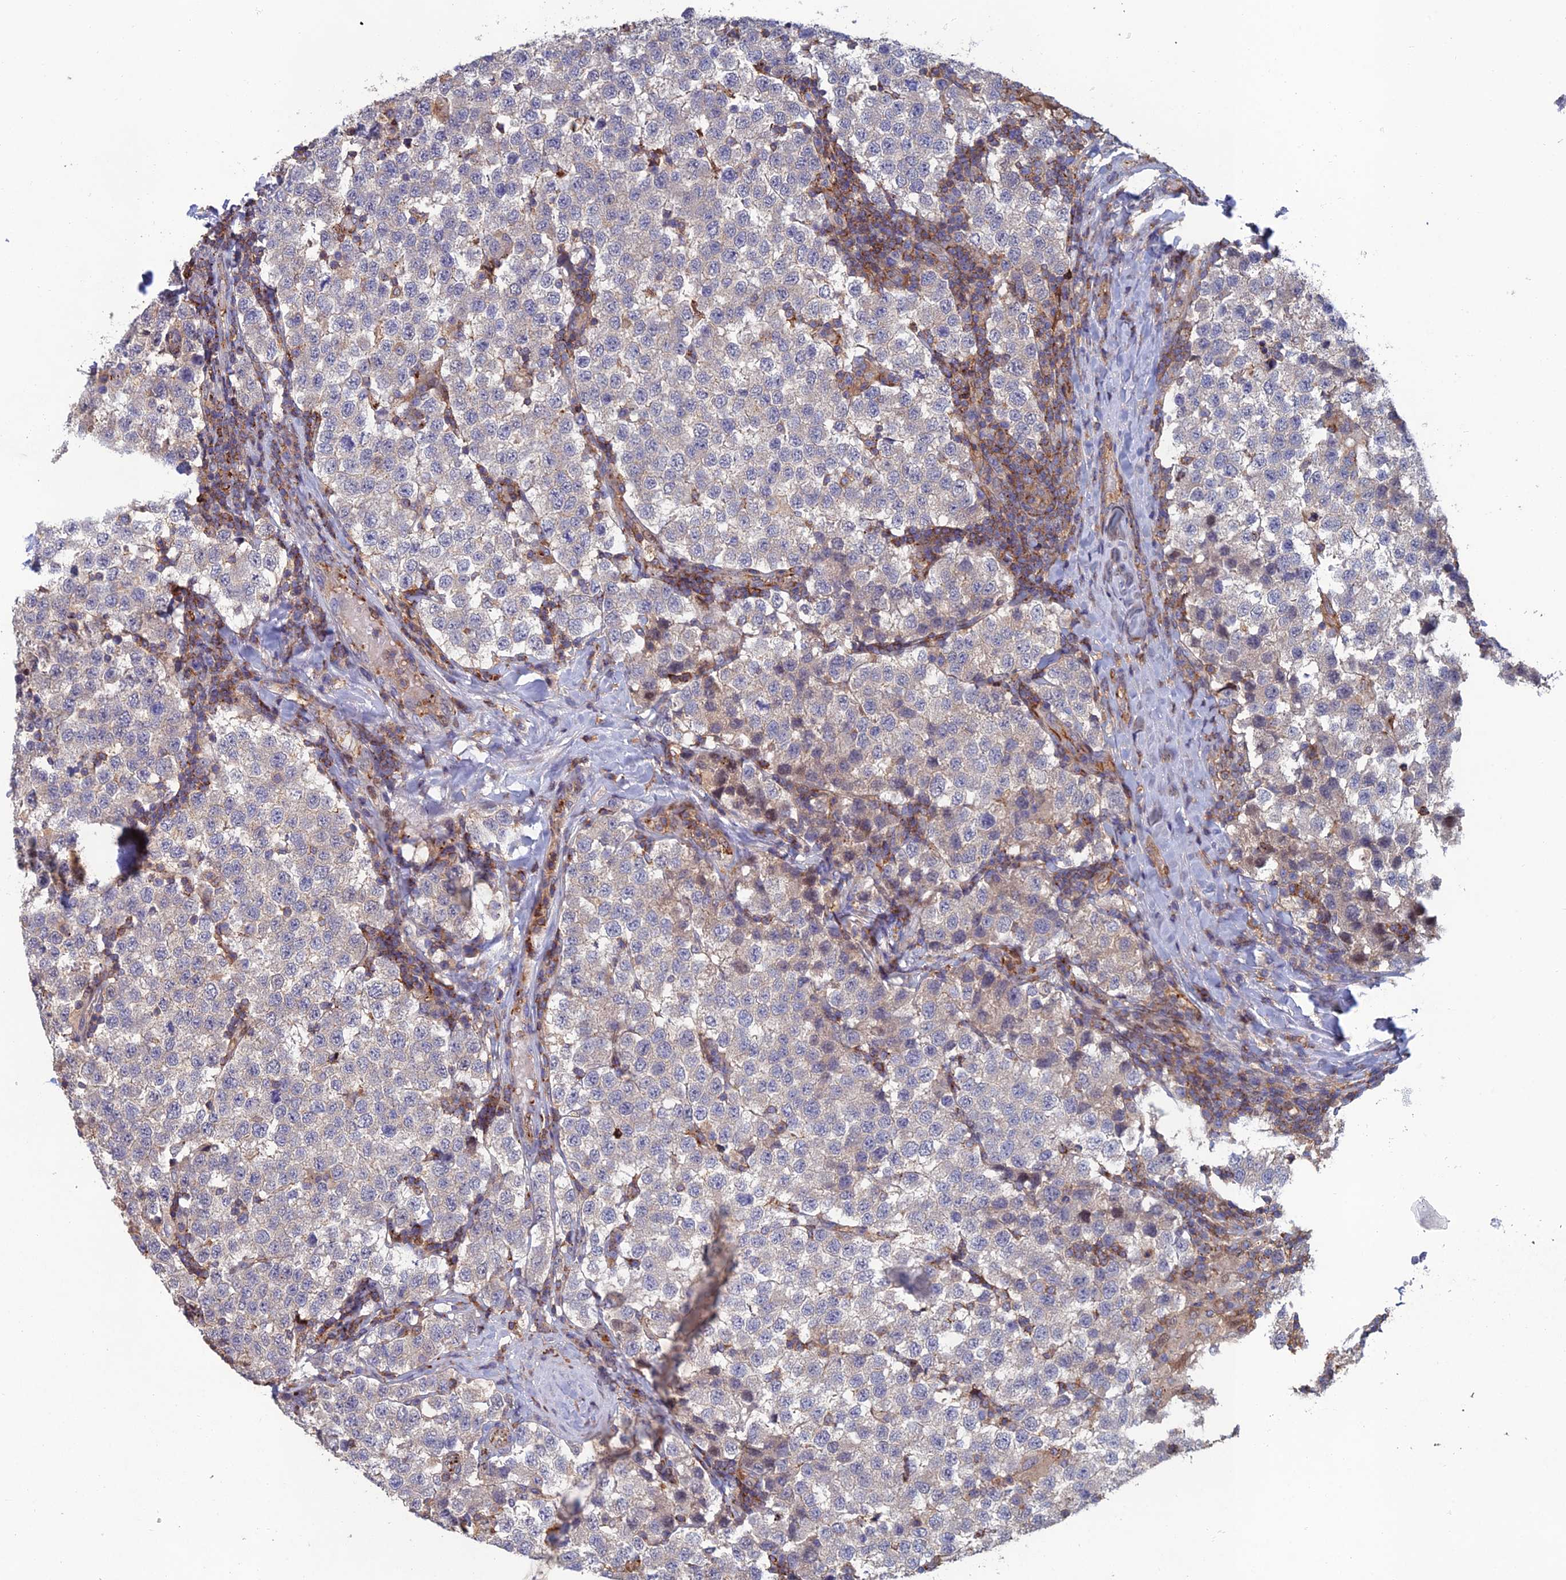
{"staining": {"intensity": "weak", "quantity": "<25%", "location": "cytoplasmic/membranous"}, "tissue": "testis cancer", "cell_type": "Tumor cells", "image_type": "cancer", "snomed": [{"axis": "morphology", "description": "Seminoma, NOS"}, {"axis": "topography", "description": "Testis"}], "caption": "IHC of human testis seminoma shows no expression in tumor cells. (DAB IHC visualized using brightfield microscopy, high magnification).", "gene": "C15orf62", "patient": {"sex": "male", "age": 34}}